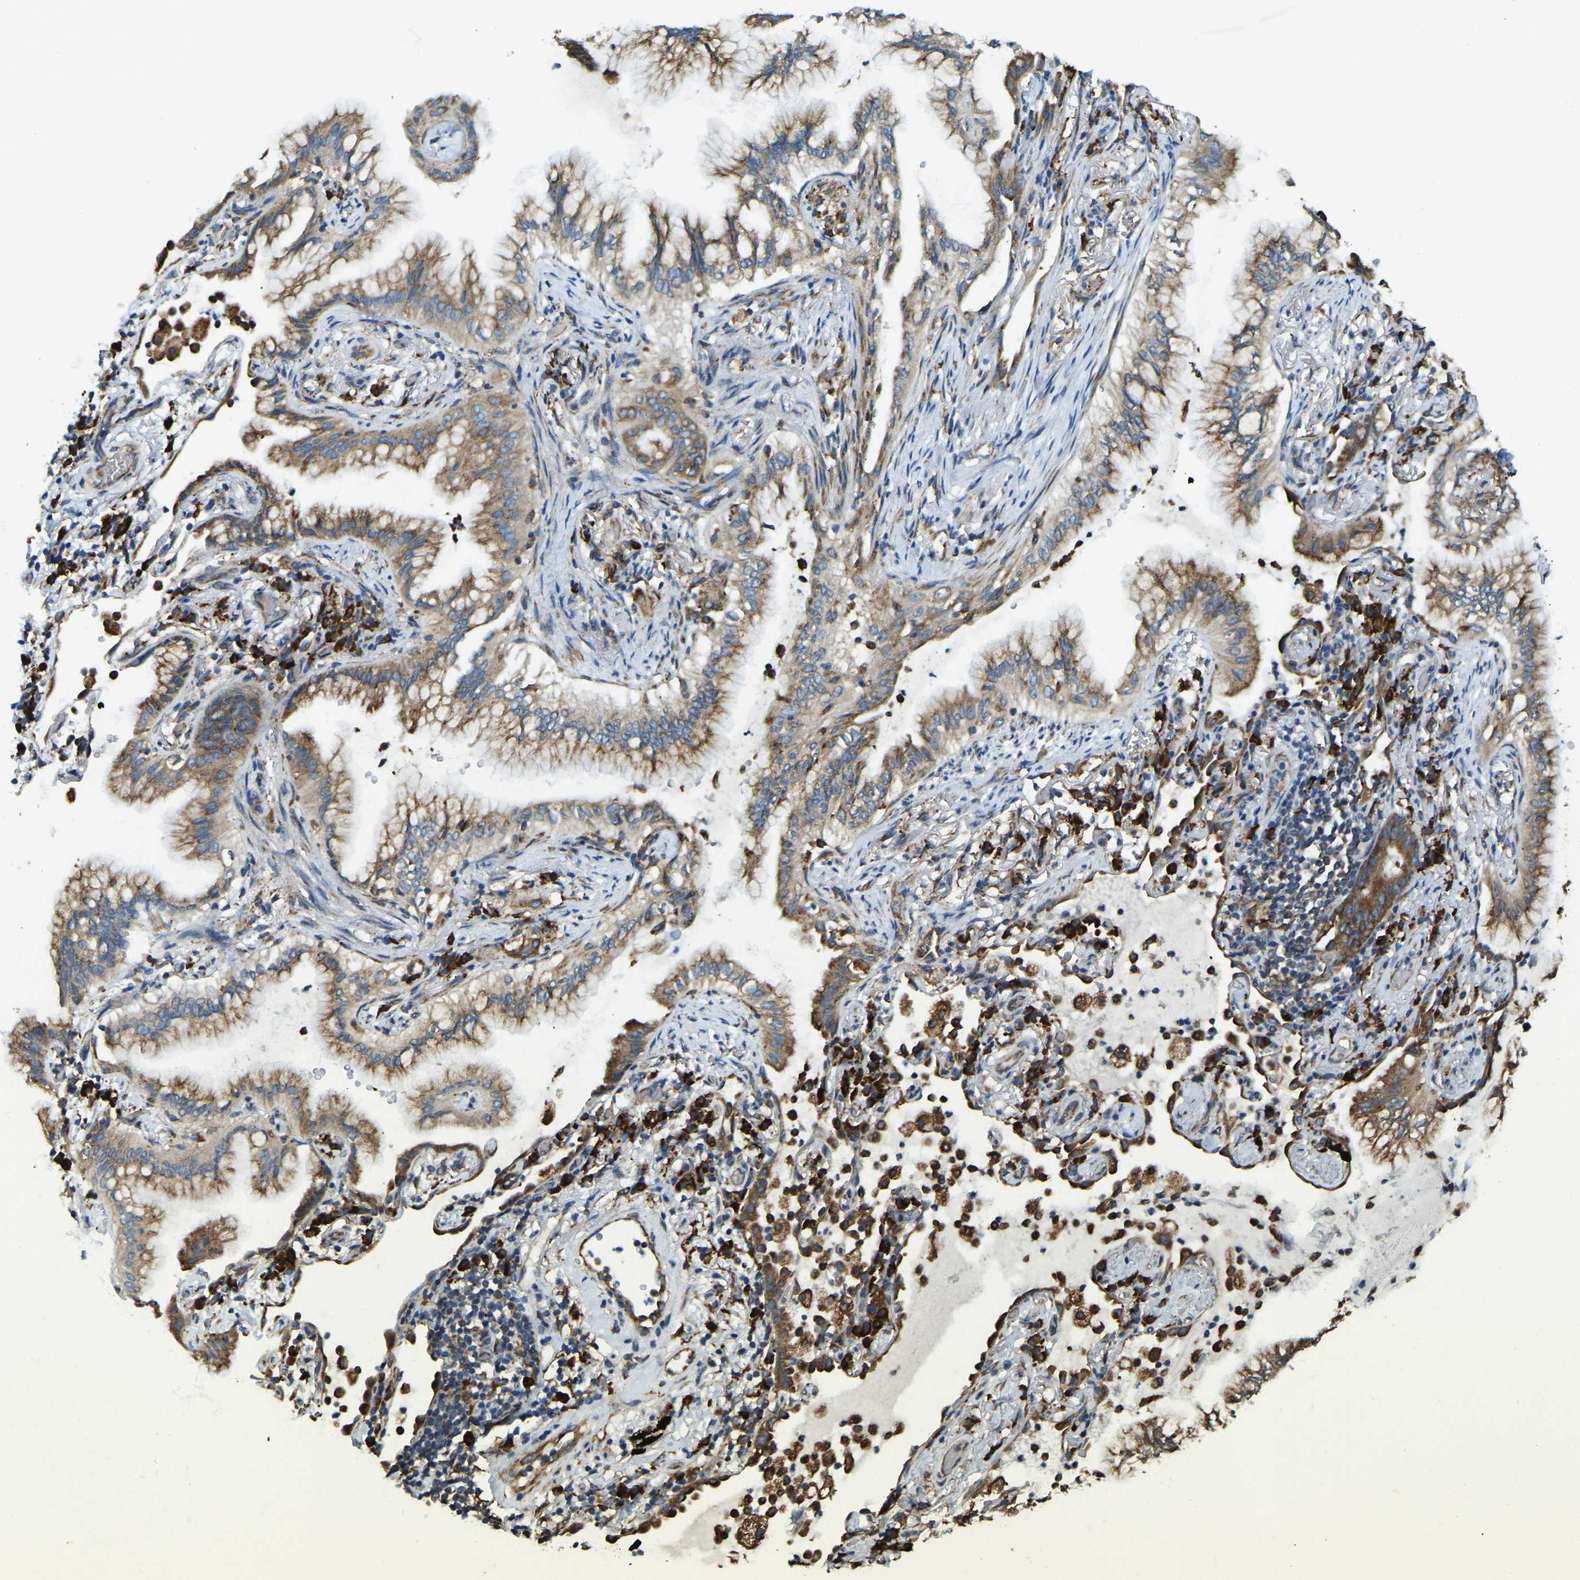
{"staining": {"intensity": "moderate", "quantity": ">75%", "location": "cytoplasmic/membranous"}, "tissue": "lung cancer", "cell_type": "Tumor cells", "image_type": "cancer", "snomed": [{"axis": "morphology", "description": "Adenocarcinoma, NOS"}, {"axis": "topography", "description": "Lung"}], "caption": "The image demonstrates a brown stain indicating the presence of a protein in the cytoplasmic/membranous of tumor cells in lung cancer.", "gene": "RNF115", "patient": {"sex": "female", "age": 70}}